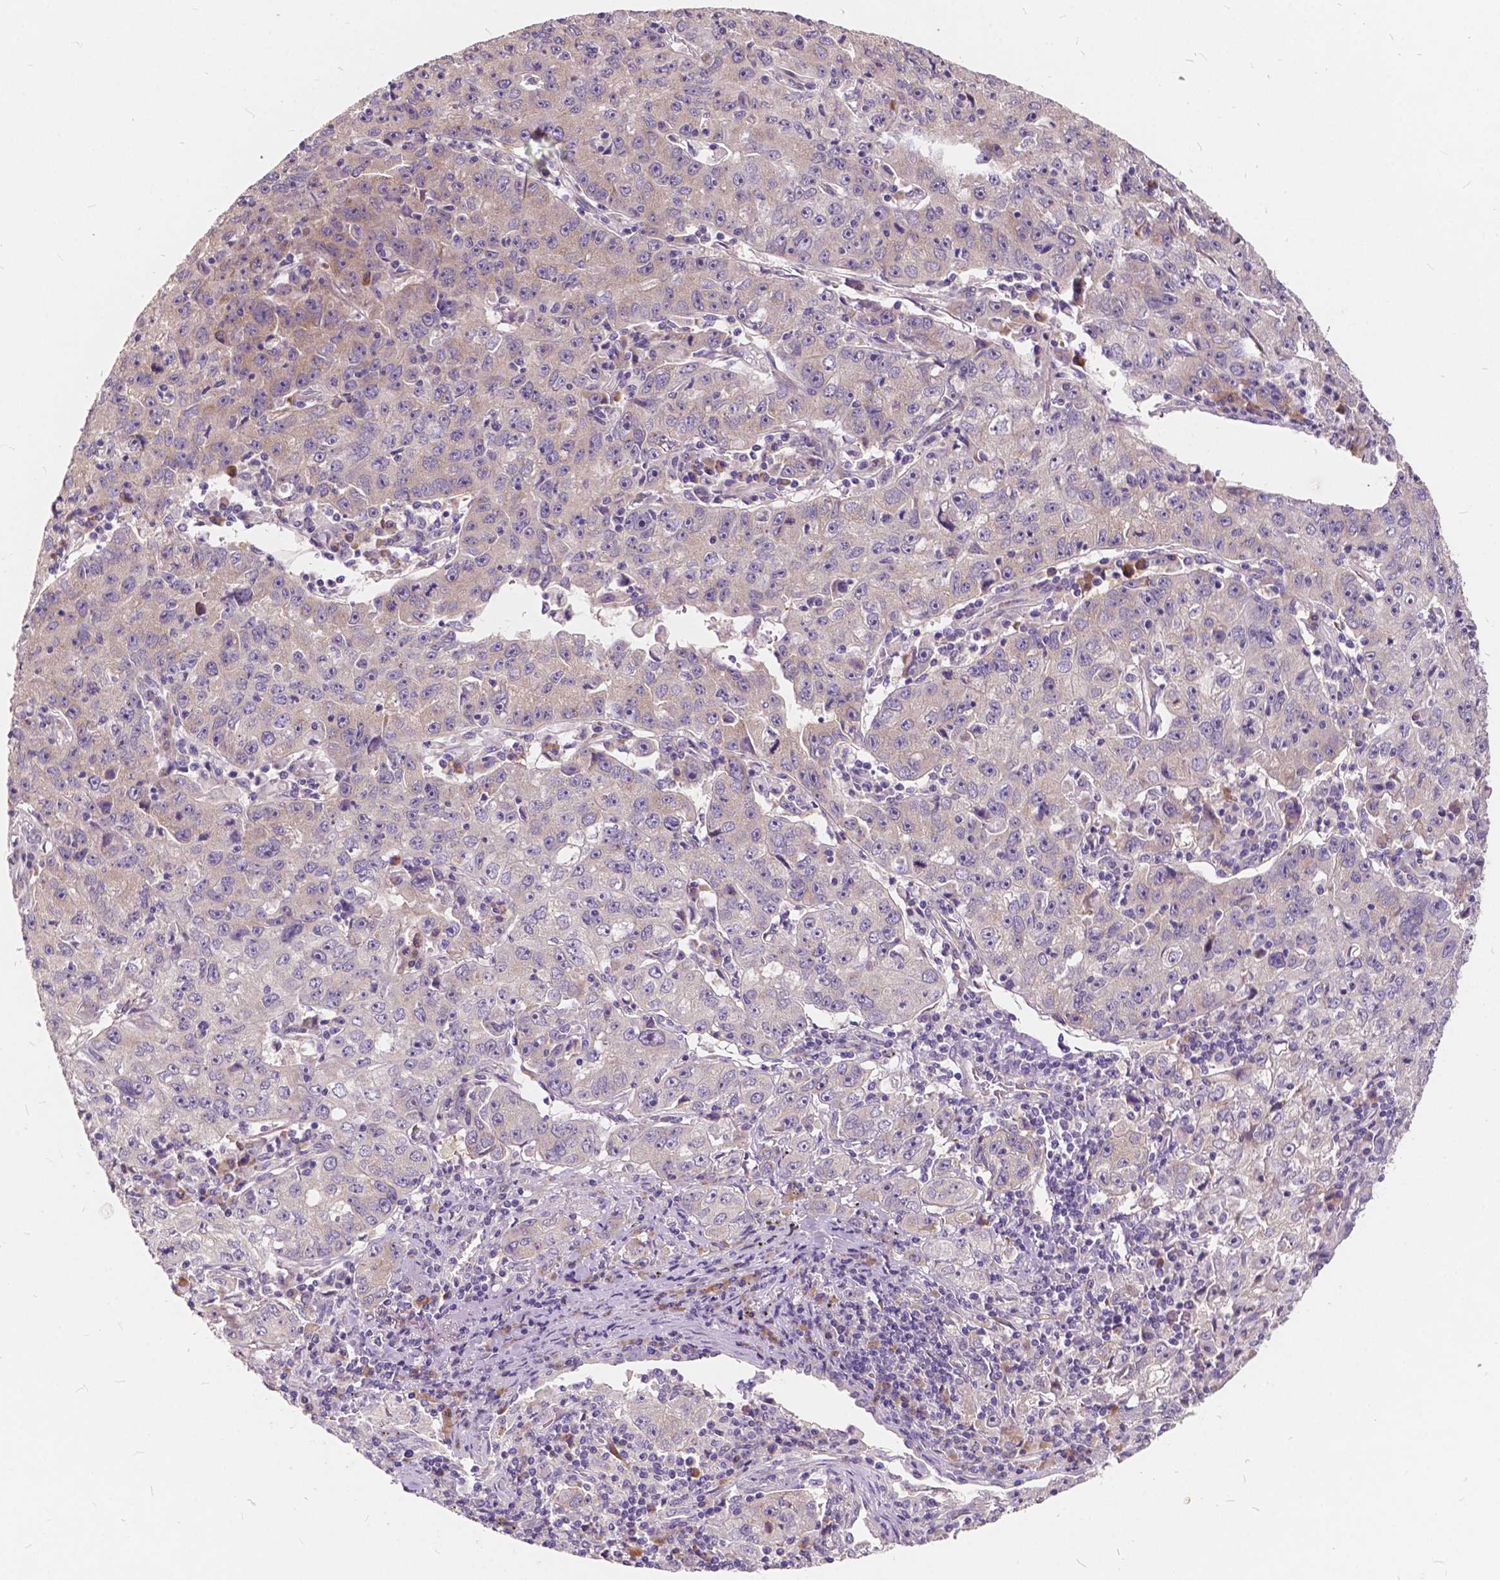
{"staining": {"intensity": "negative", "quantity": "none", "location": "none"}, "tissue": "lung cancer", "cell_type": "Tumor cells", "image_type": "cancer", "snomed": [{"axis": "morphology", "description": "Normal morphology"}, {"axis": "morphology", "description": "Adenocarcinoma, NOS"}, {"axis": "topography", "description": "Lymph node"}, {"axis": "topography", "description": "Lung"}], "caption": "The image displays no staining of tumor cells in lung cancer (adenocarcinoma).", "gene": "SLC7A8", "patient": {"sex": "female", "age": 57}}